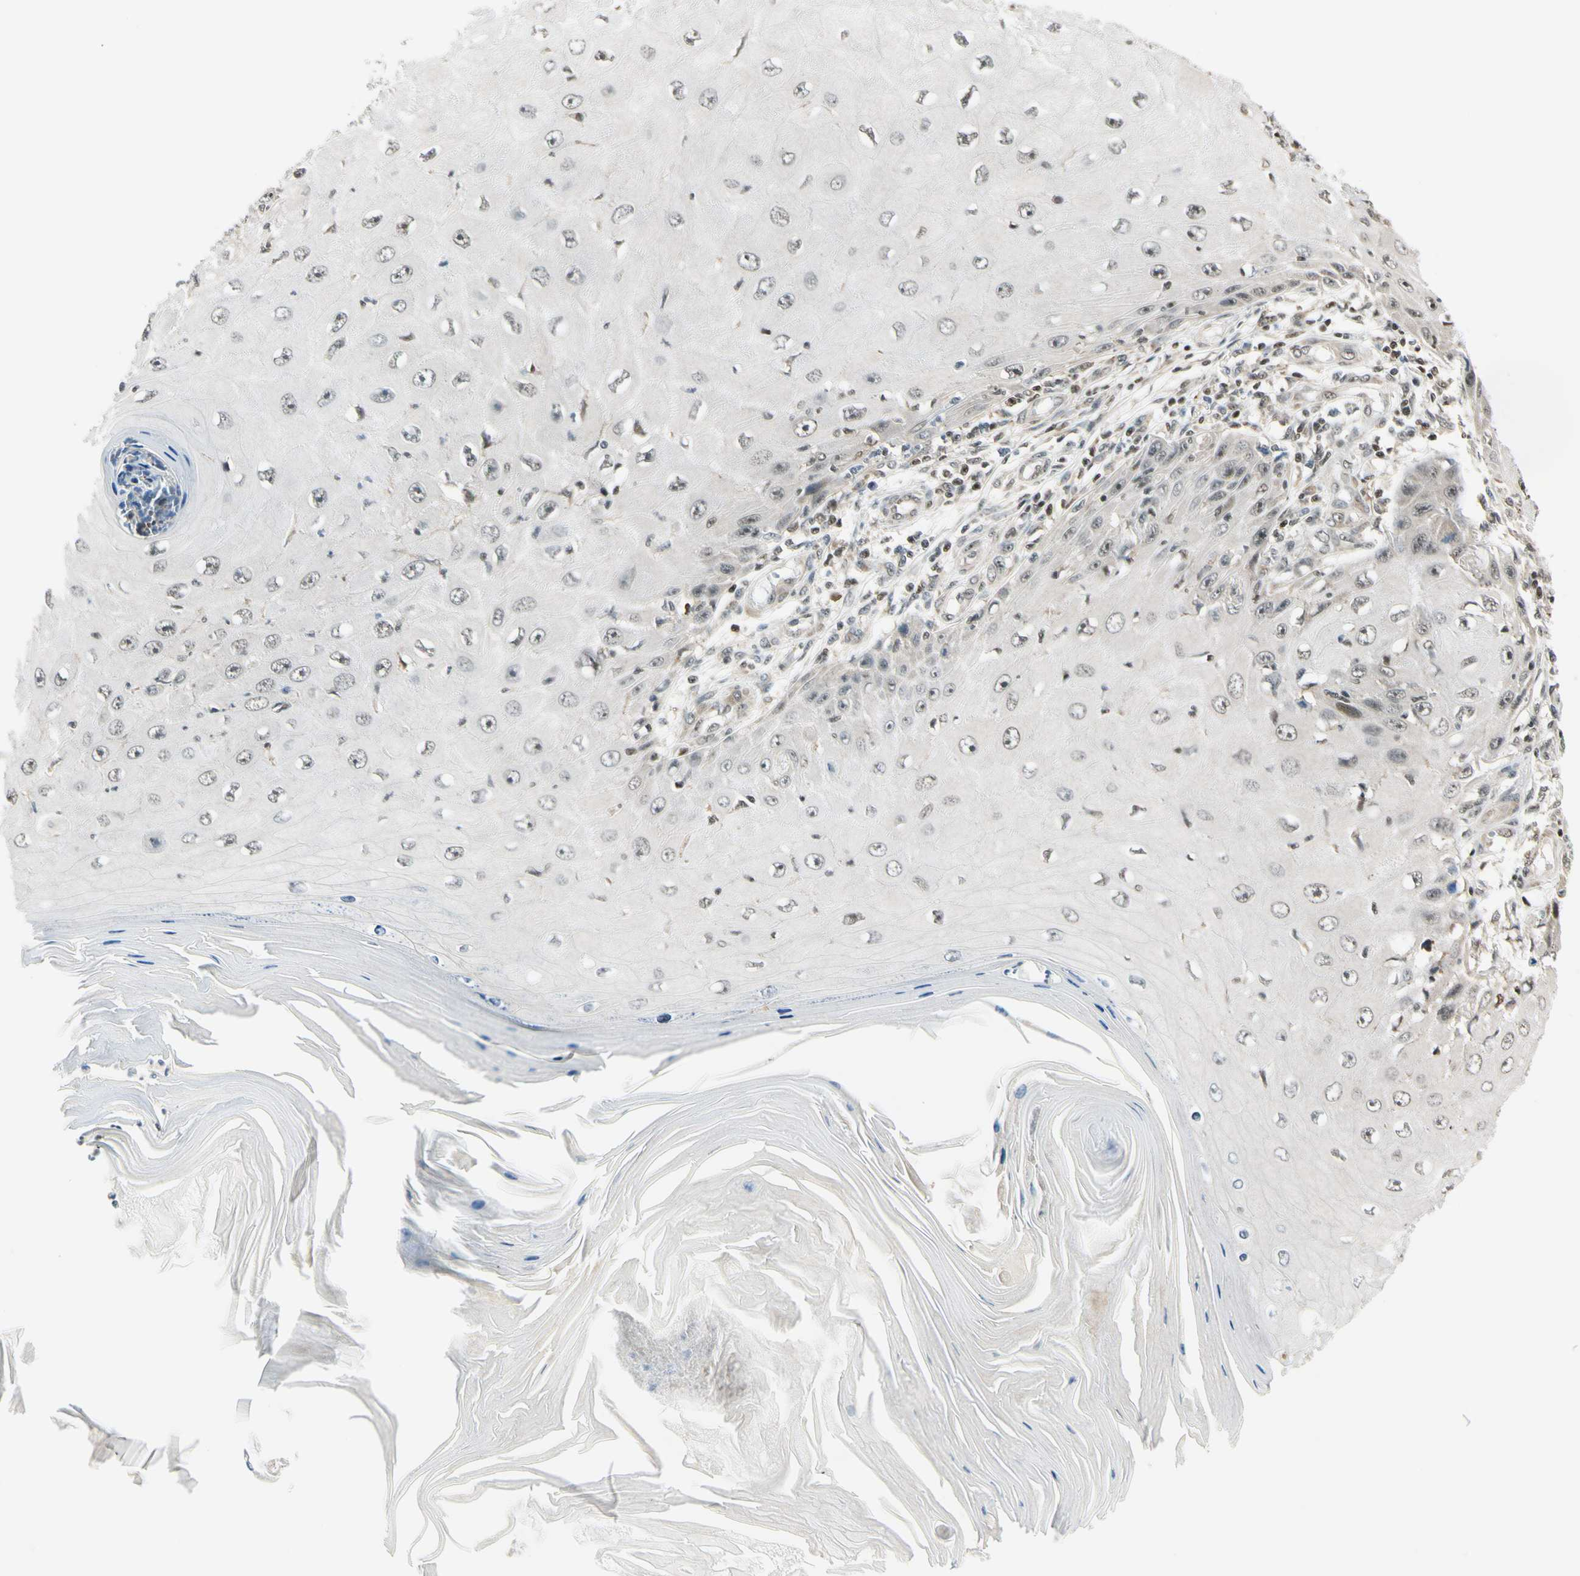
{"staining": {"intensity": "weak", "quantity": "25%-75%", "location": "nuclear"}, "tissue": "skin cancer", "cell_type": "Tumor cells", "image_type": "cancer", "snomed": [{"axis": "morphology", "description": "Squamous cell carcinoma, NOS"}, {"axis": "topography", "description": "Skin"}], "caption": "Immunohistochemistry staining of skin cancer (squamous cell carcinoma), which reveals low levels of weak nuclear expression in approximately 25%-75% of tumor cells indicating weak nuclear protein staining. The staining was performed using DAB (brown) for protein detection and nuclei were counterstained in hematoxylin (blue).", "gene": "DAXX", "patient": {"sex": "female", "age": 73}}